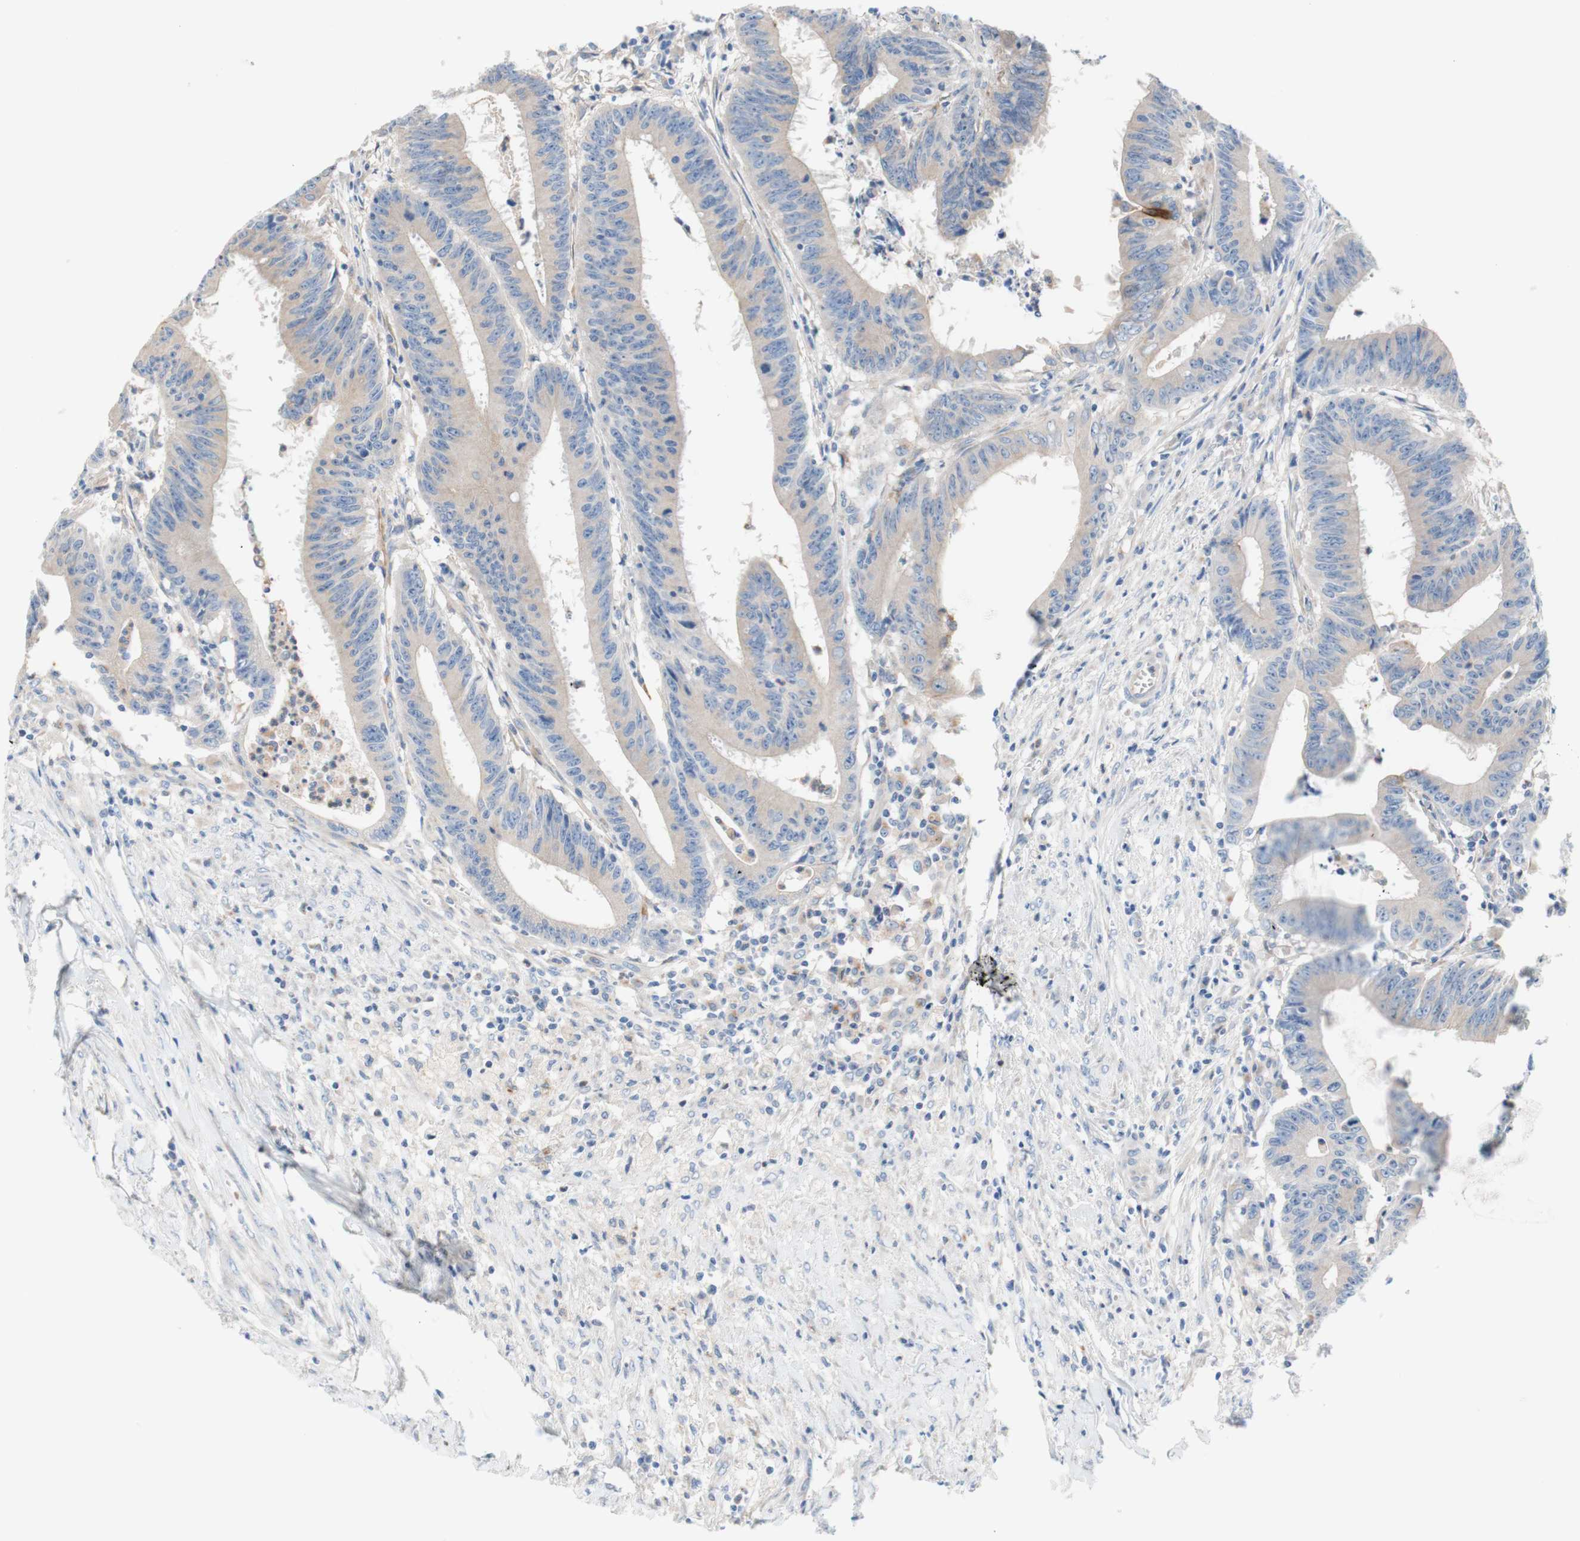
{"staining": {"intensity": "weak", "quantity": ">75%", "location": "cytoplasmic/membranous"}, "tissue": "colorectal cancer", "cell_type": "Tumor cells", "image_type": "cancer", "snomed": [{"axis": "morphology", "description": "Adenocarcinoma, NOS"}, {"axis": "topography", "description": "Colon"}], "caption": "Protein analysis of adenocarcinoma (colorectal) tissue displays weak cytoplasmic/membranous positivity in approximately >75% of tumor cells.", "gene": "F3", "patient": {"sex": "male", "age": 45}}